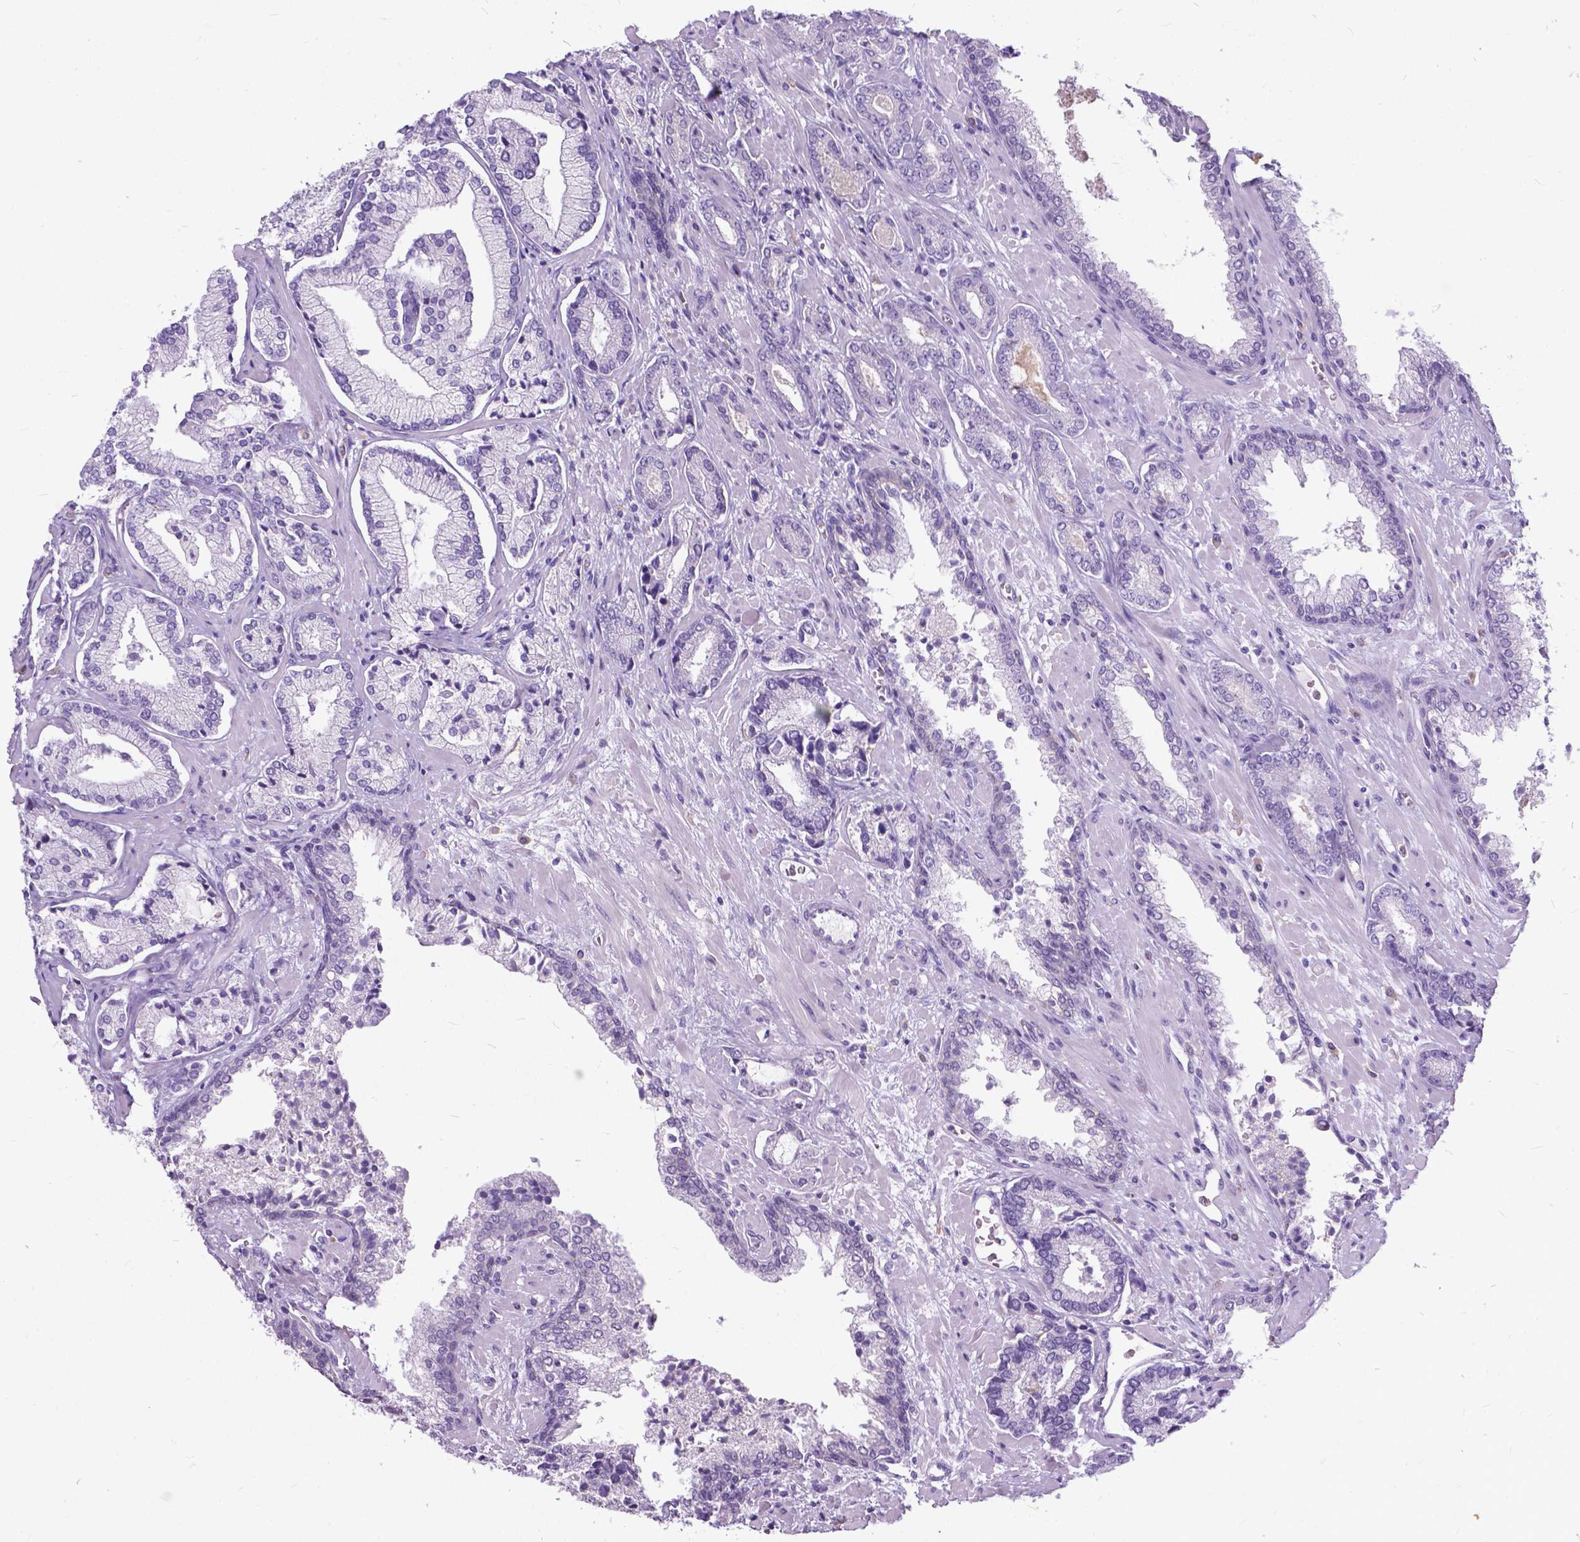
{"staining": {"intensity": "negative", "quantity": "none", "location": "none"}, "tissue": "prostate cancer", "cell_type": "Tumor cells", "image_type": "cancer", "snomed": [{"axis": "morphology", "description": "Adenocarcinoma, Low grade"}, {"axis": "topography", "description": "Prostate"}], "caption": "Immunohistochemistry of human low-grade adenocarcinoma (prostate) exhibits no positivity in tumor cells.", "gene": "BSND", "patient": {"sex": "male", "age": 61}}